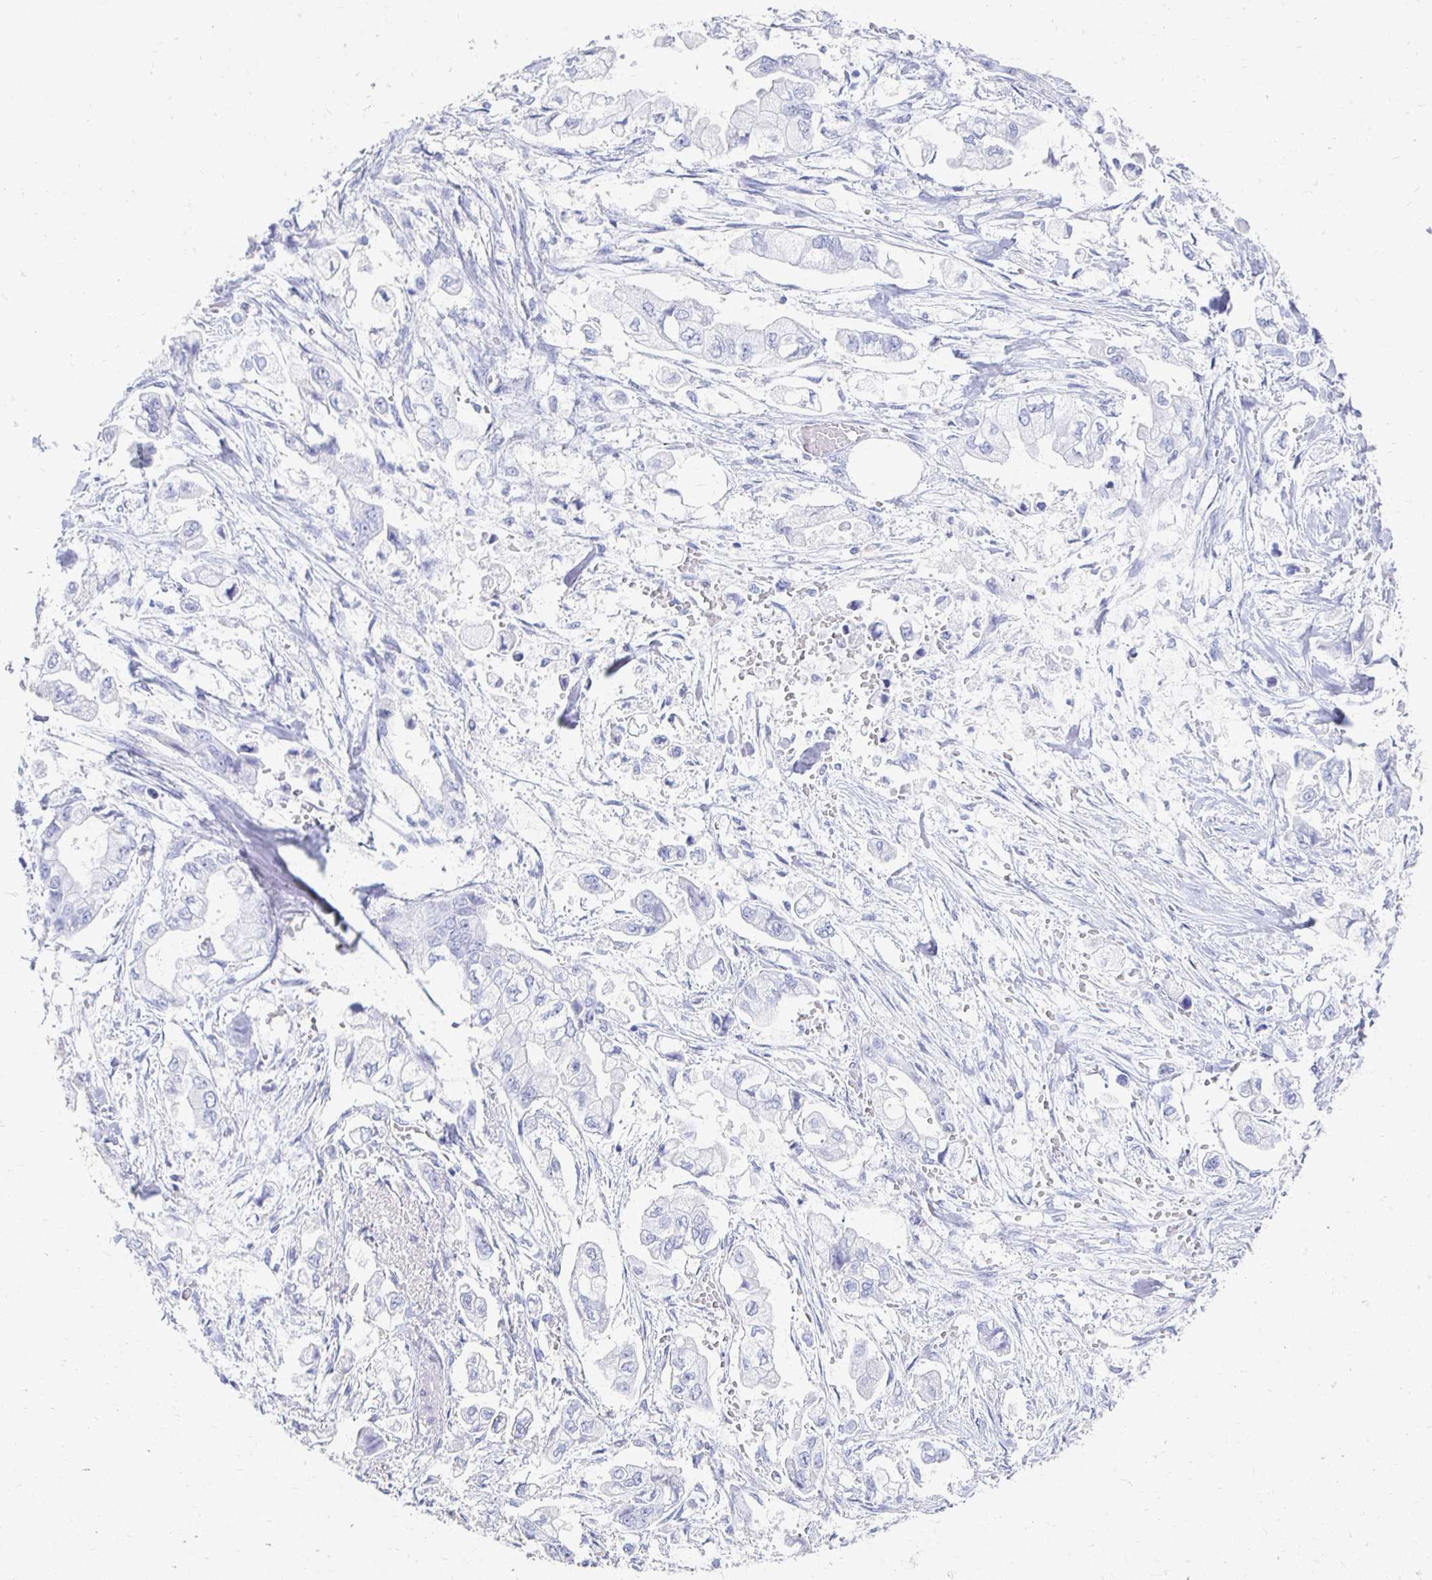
{"staining": {"intensity": "negative", "quantity": "none", "location": "none"}, "tissue": "stomach cancer", "cell_type": "Tumor cells", "image_type": "cancer", "snomed": [{"axis": "morphology", "description": "Adenocarcinoma, NOS"}, {"axis": "topography", "description": "Stomach"}], "caption": "Immunohistochemistry micrograph of human adenocarcinoma (stomach) stained for a protein (brown), which demonstrates no staining in tumor cells.", "gene": "CST6", "patient": {"sex": "male", "age": 62}}